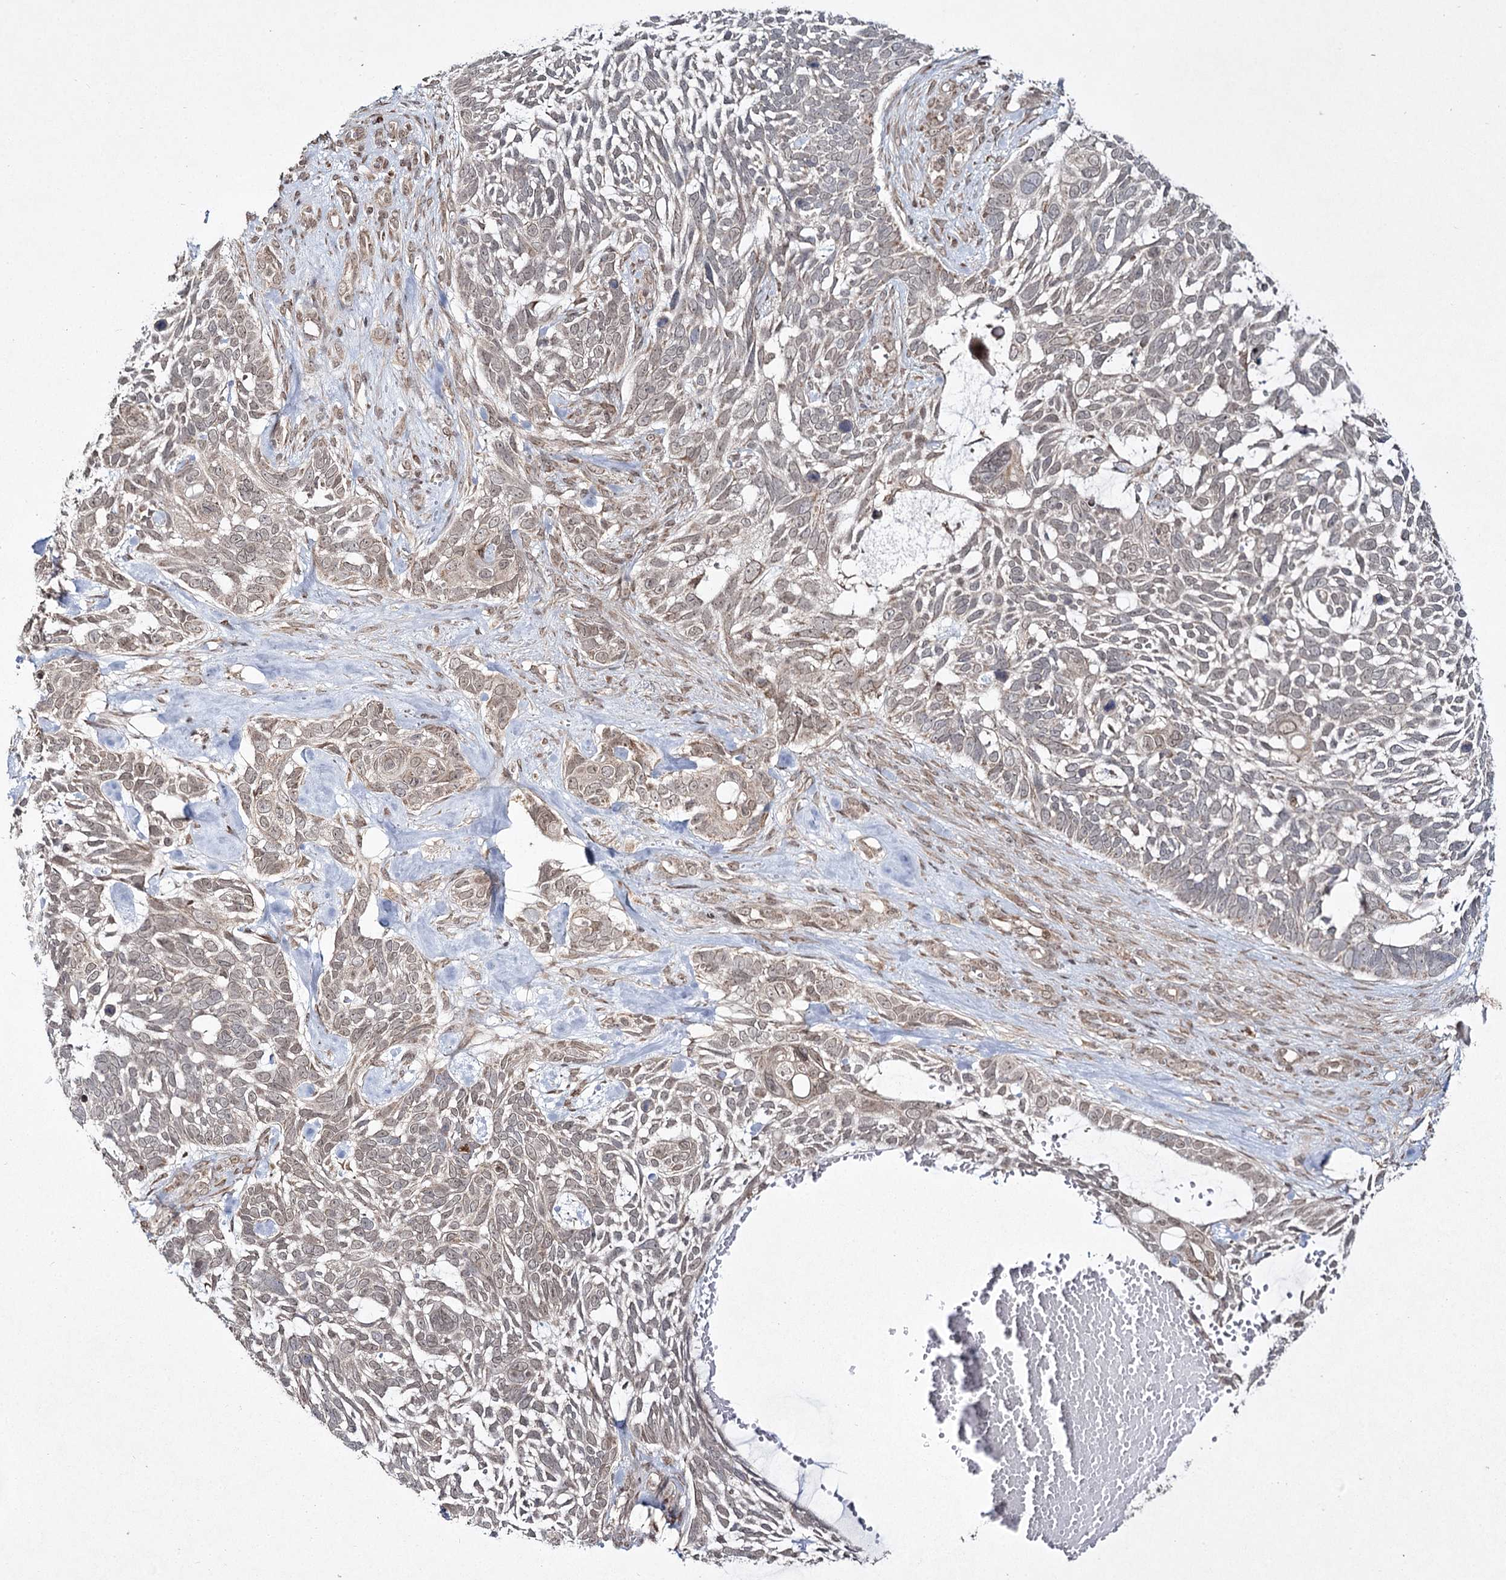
{"staining": {"intensity": "weak", "quantity": "<25%", "location": "nuclear"}, "tissue": "skin cancer", "cell_type": "Tumor cells", "image_type": "cancer", "snomed": [{"axis": "morphology", "description": "Basal cell carcinoma"}, {"axis": "topography", "description": "Skin"}], "caption": "The image demonstrates no staining of tumor cells in skin basal cell carcinoma. Nuclei are stained in blue.", "gene": "TRNT1", "patient": {"sex": "male", "age": 88}}